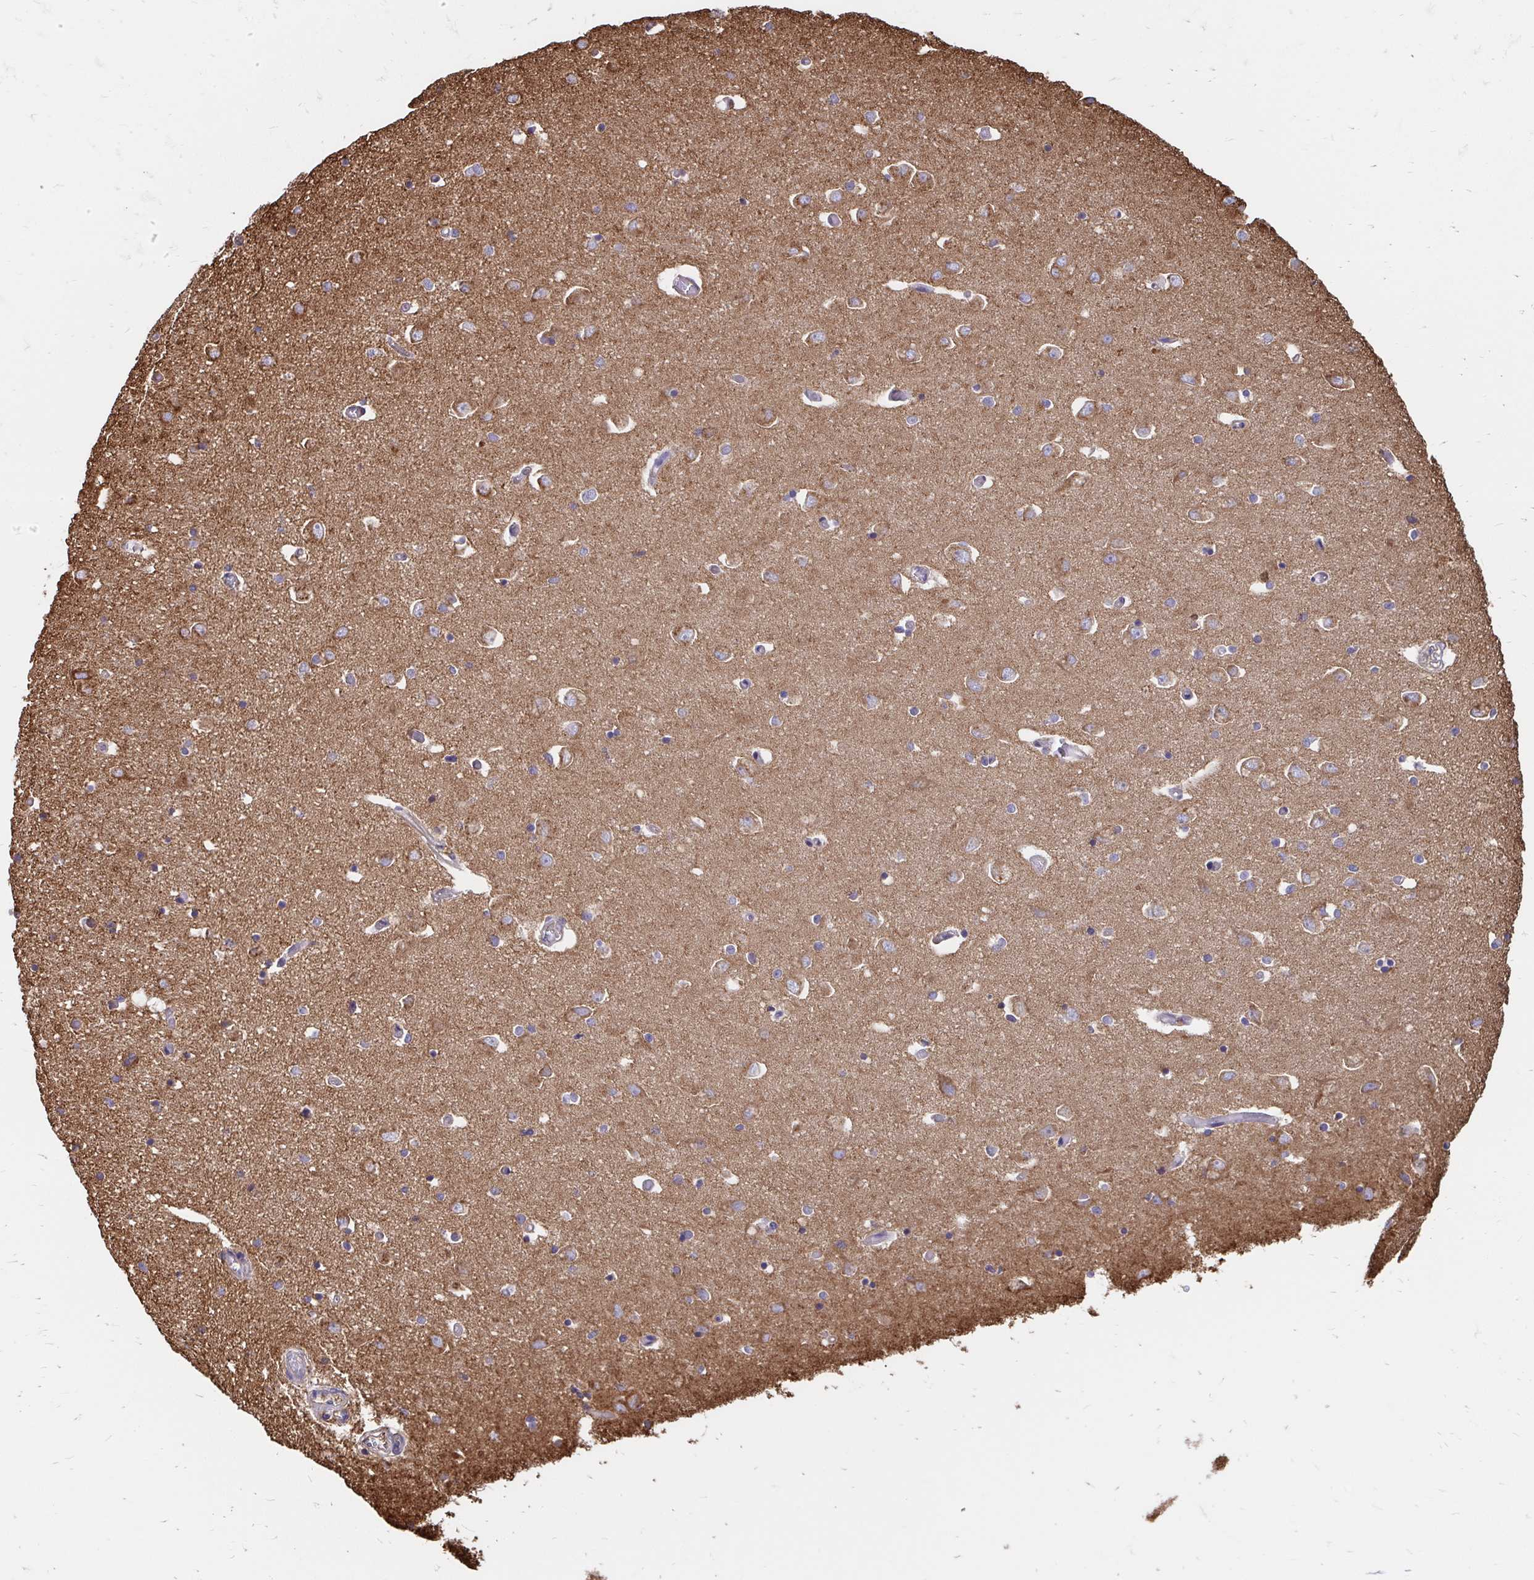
{"staining": {"intensity": "negative", "quantity": "none", "location": "none"}, "tissue": "caudate", "cell_type": "Glial cells", "image_type": "normal", "snomed": [{"axis": "morphology", "description": "Normal tissue, NOS"}, {"axis": "topography", "description": "Lateral ventricle wall"}, {"axis": "topography", "description": "Hippocampus"}], "caption": "This is an immunohistochemistry (IHC) micrograph of unremarkable human caudate. There is no positivity in glial cells.", "gene": "CLTC", "patient": {"sex": "female", "age": 63}}